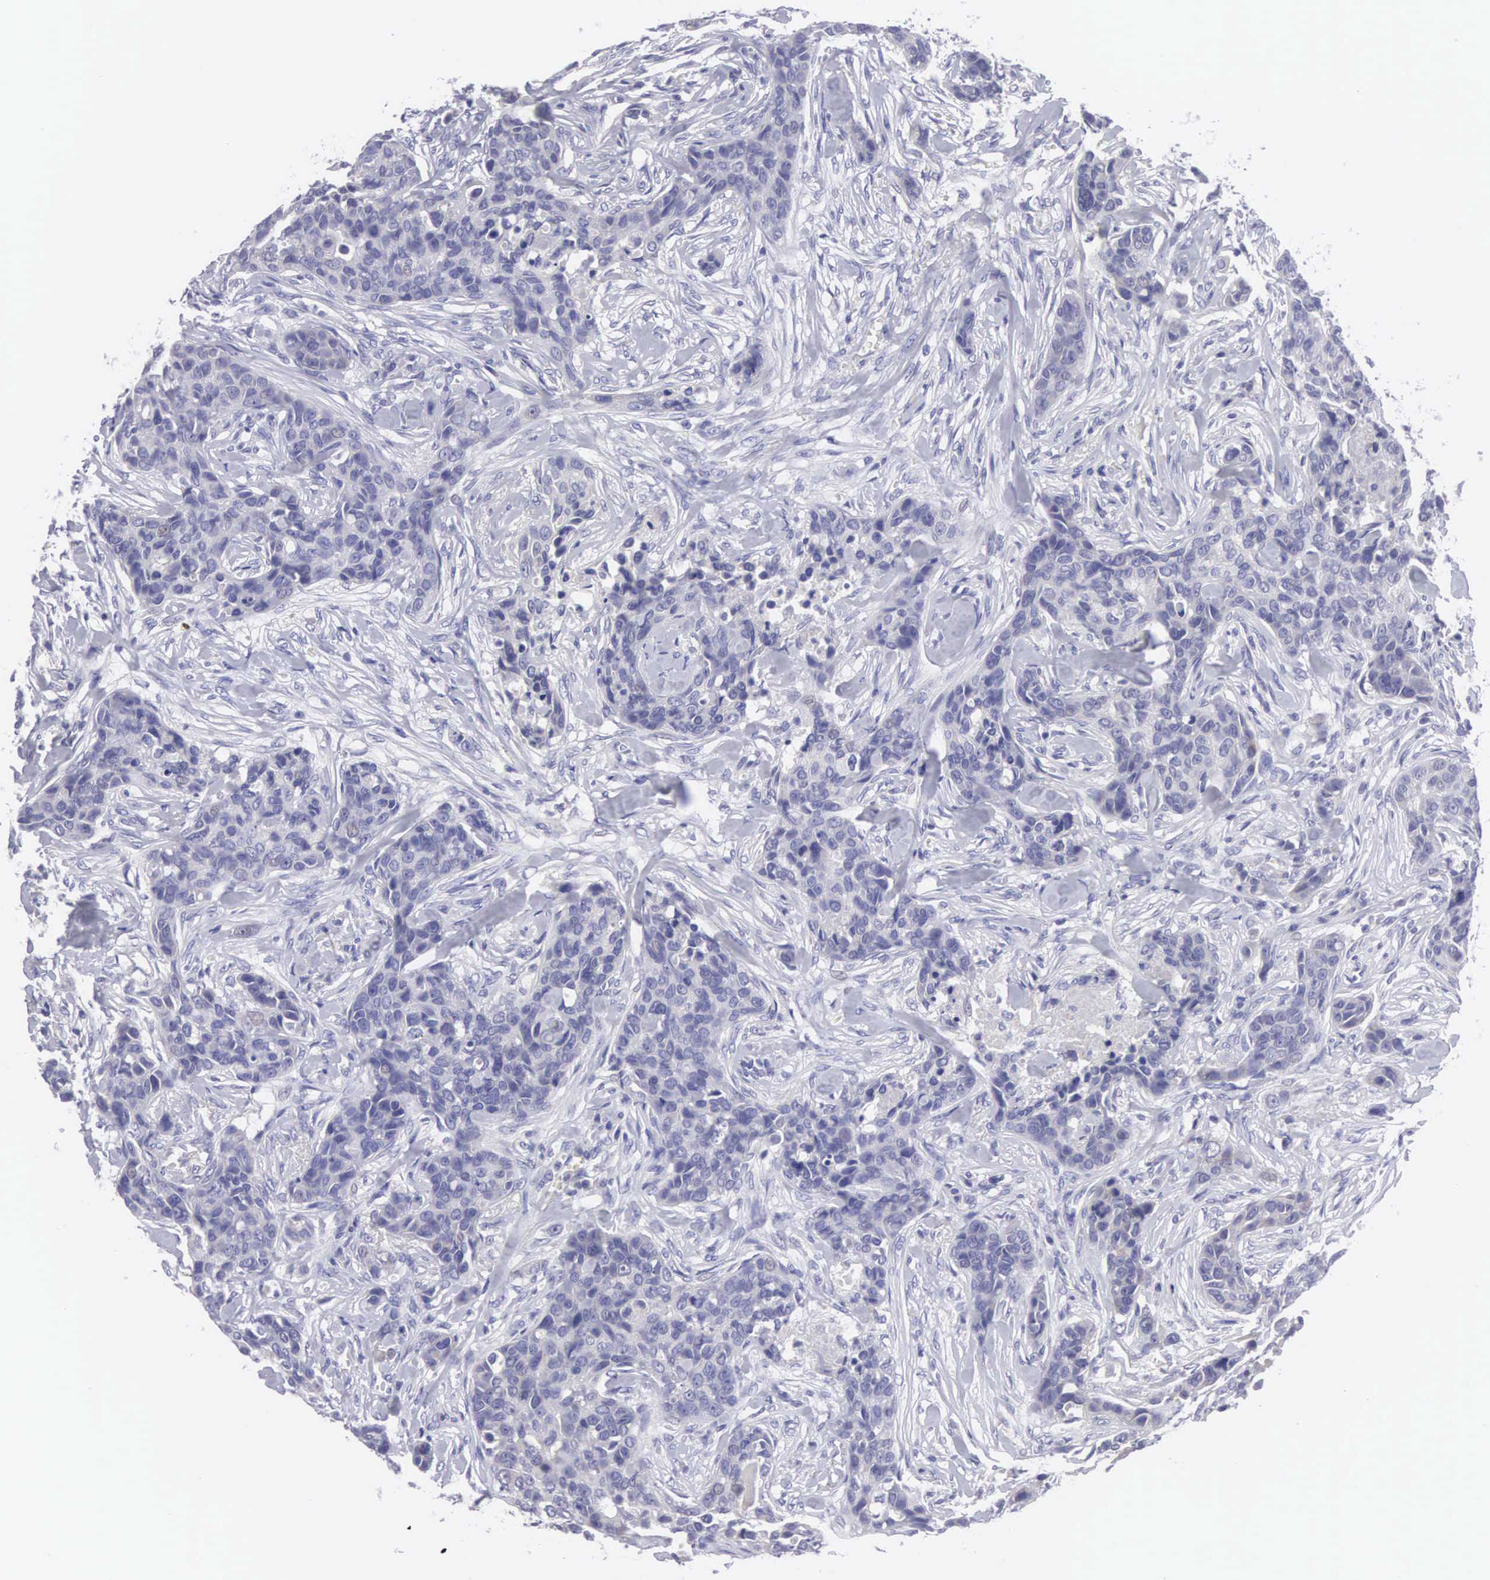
{"staining": {"intensity": "weak", "quantity": "<25%", "location": "cytoplasmic/membranous"}, "tissue": "breast cancer", "cell_type": "Tumor cells", "image_type": "cancer", "snomed": [{"axis": "morphology", "description": "Duct carcinoma"}, {"axis": "topography", "description": "Breast"}], "caption": "A high-resolution photomicrograph shows IHC staining of breast cancer, which shows no significant positivity in tumor cells.", "gene": "SLITRK4", "patient": {"sex": "female", "age": 91}}